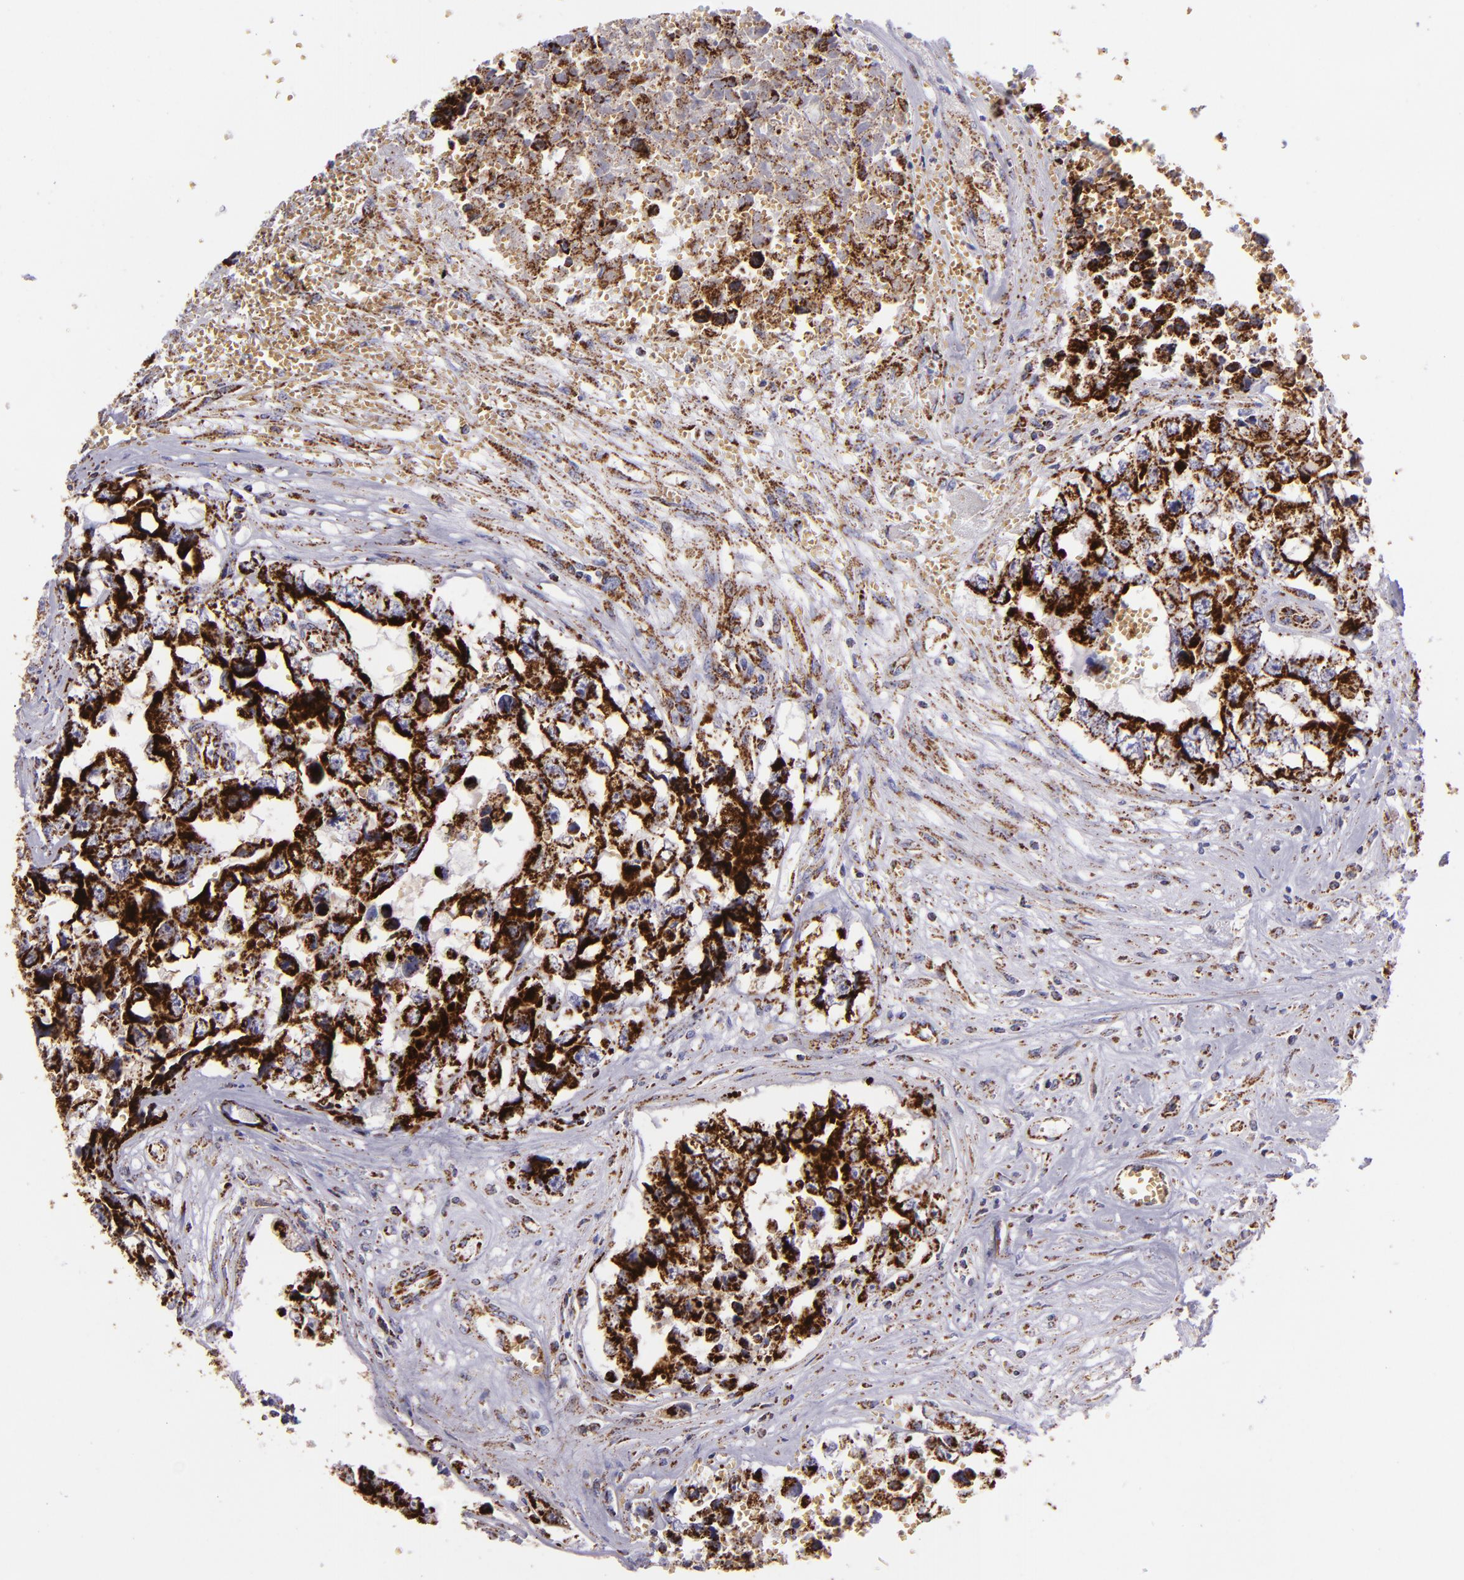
{"staining": {"intensity": "strong", "quantity": ">75%", "location": "cytoplasmic/membranous"}, "tissue": "testis cancer", "cell_type": "Tumor cells", "image_type": "cancer", "snomed": [{"axis": "morphology", "description": "Carcinoma, Embryonal, NOS"}, {"axis": "topography", "description": "Testis"}], "caption": "Immunohistochemical staining of human testis embryonal carcinoma displays high levels of strong cytoplasmic/membranous staining in approximately >75% of tumor cells. (brown staining indicates protein expression, while blue staining denotes nuclei).", "gene": "HSPD1", "patient": {"sex": "male", "age": 31}}